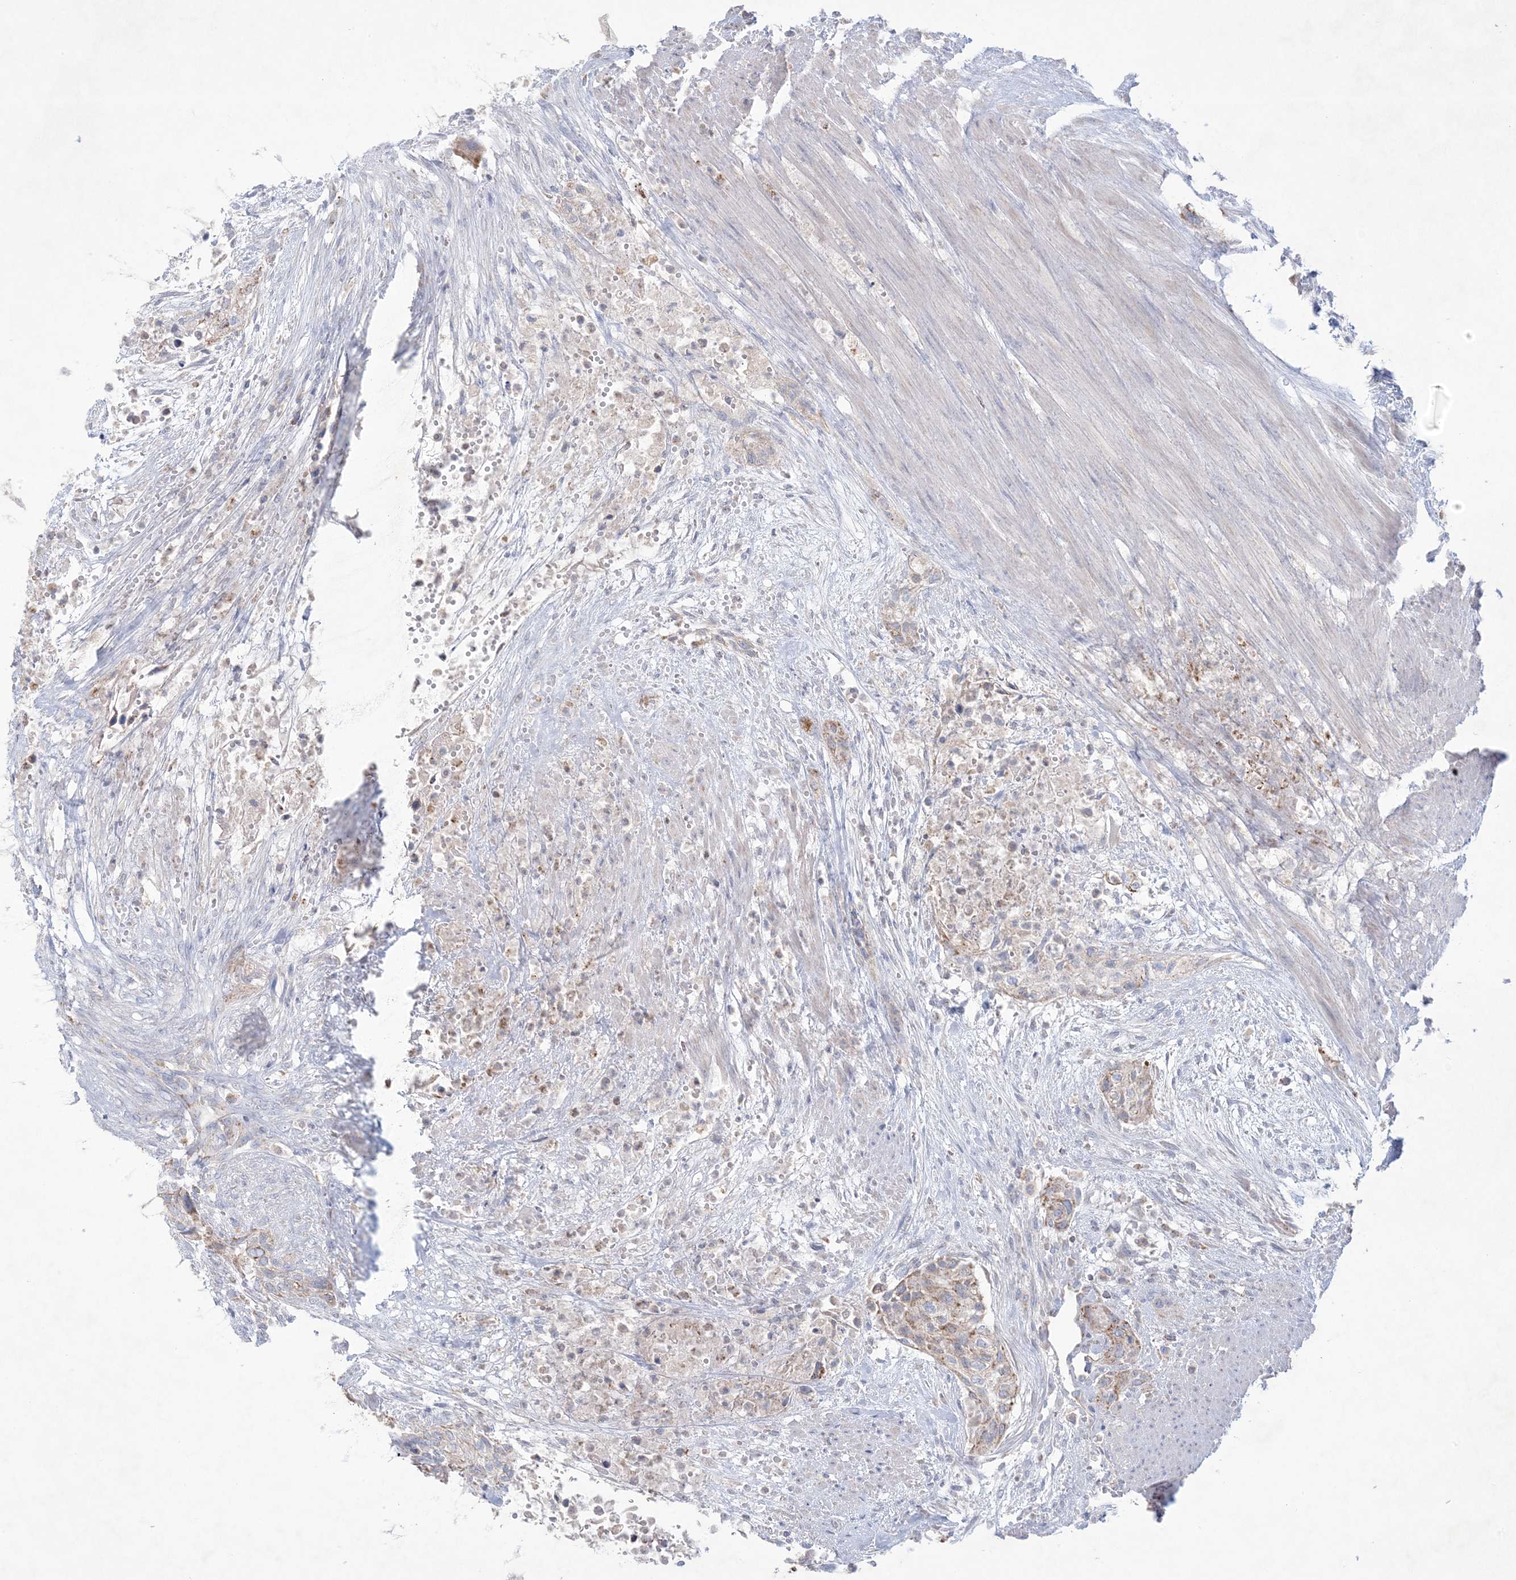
{"staining": {"intensity": "moderate", "quantity": "25%-75%", "location": "cytoplasmic/membranous"}, "tissue": "urothelial cancer", "cell_type": "Tumor cells", "image_type": "cancer", "snomed": [{"axis": "morphology", "description": "Urothelial carcinoma, High grade"}, {"axis": "topography", "description": "Urinary bladder"}], "caption": "Immunohistochemistry (IHC) (DAB) staining of human urothelial cancer demonstrates moderate cytoplasmic/membranous protein expression in approximately 25%-75% of tumor cells.", "gene": "KCTD6", "patient": {"sex": "male", "age": 35}}